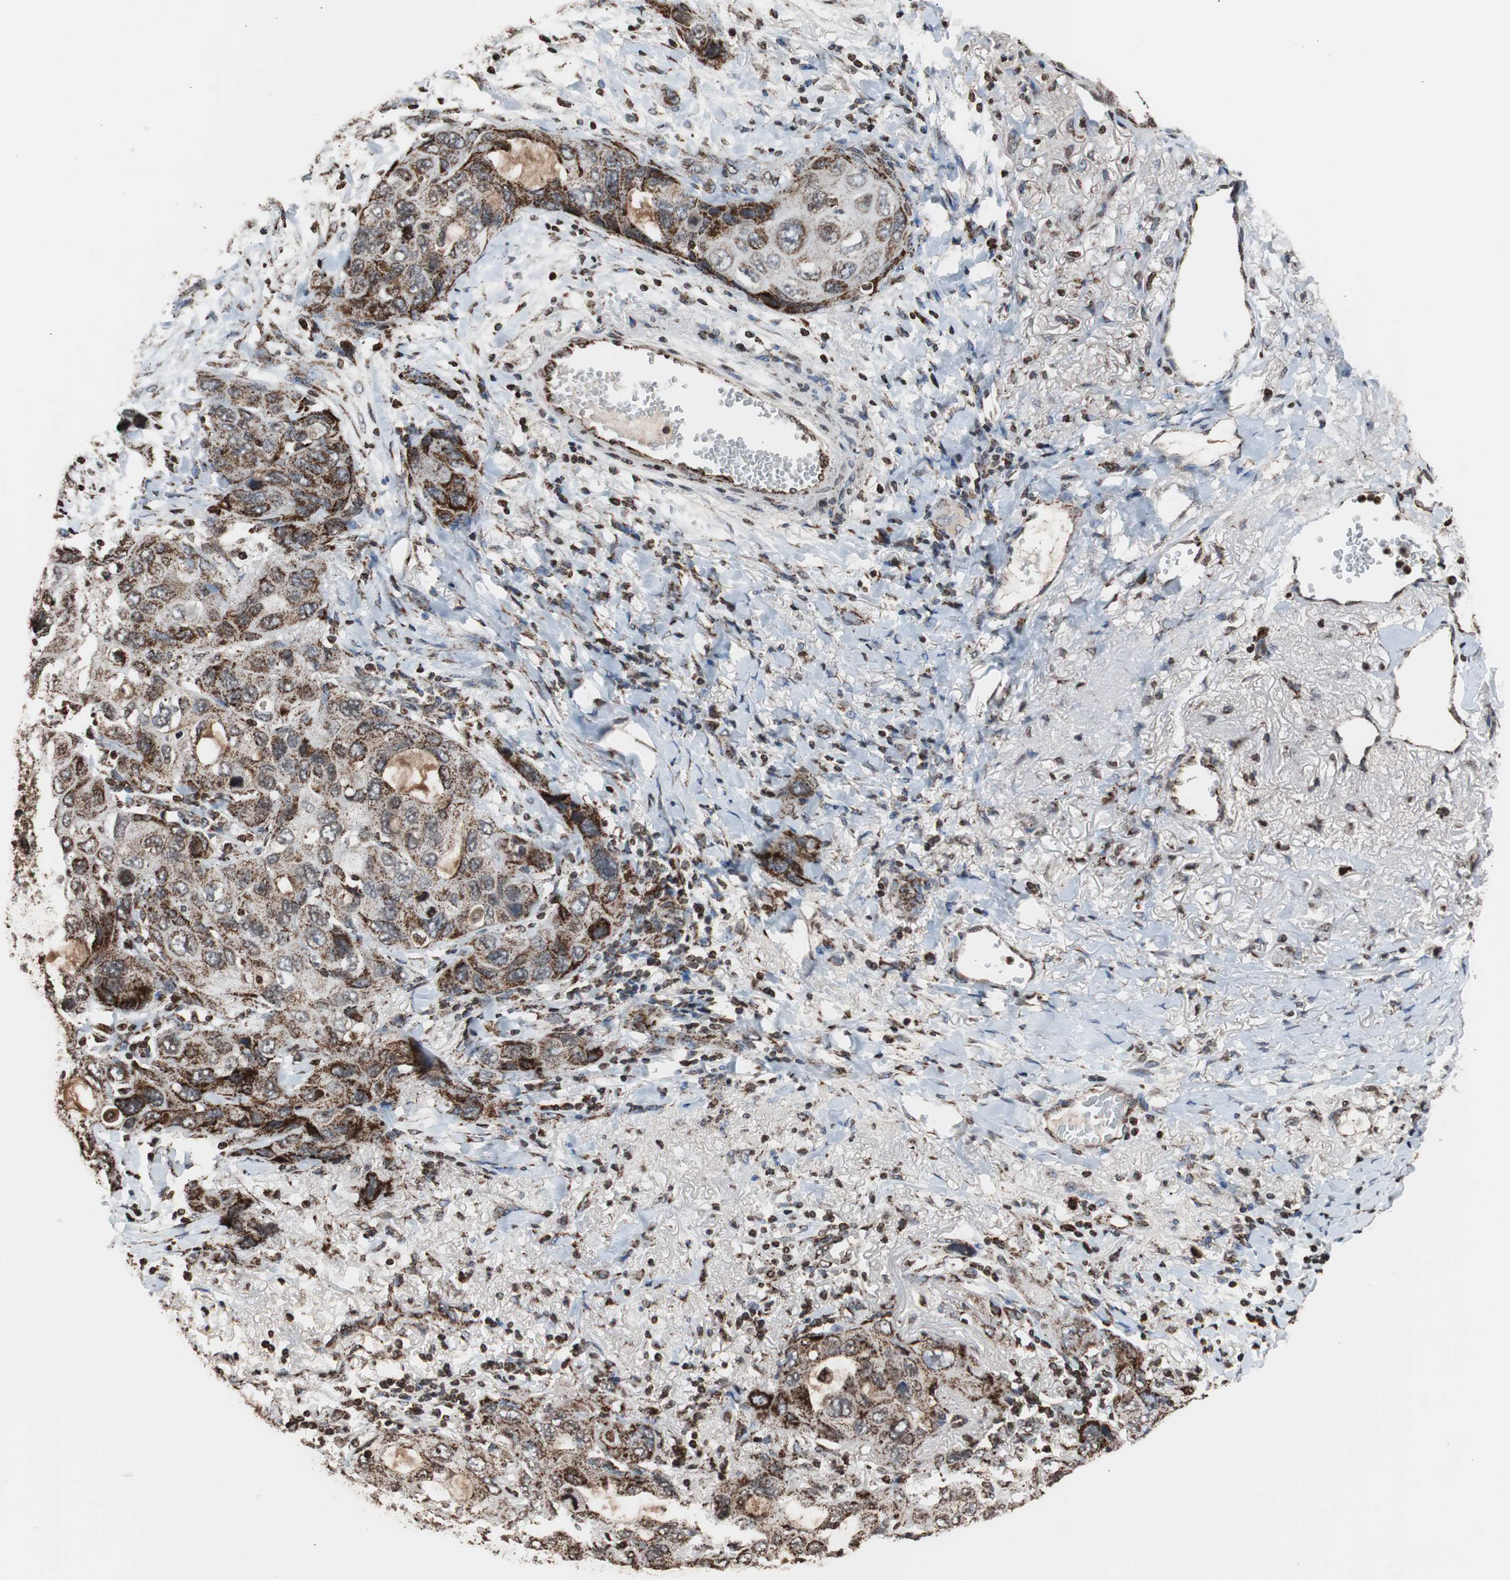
{"staining": {"intensity": "strong", "quantity": ">75%", "location": "cytoplasmic/membranous"}, "tissue": "lung cancer", "cell_type": "Tumor cells", "image_type": "cancer", "snomed": [{"axis": "morphology", "description": "Squamous cell carcinoma, NOS"}, {"axis": "topography", "description": "Lung"}], "caption": "Brown immunohistochemical staining in human lung cancer (squamous cell carcinoma) displays strong cytoplasmic/membranous positivity in approximately >75% of tumor cells.", "gene": "HSPA9", "patient": {"sex": "female", "age": 73}}